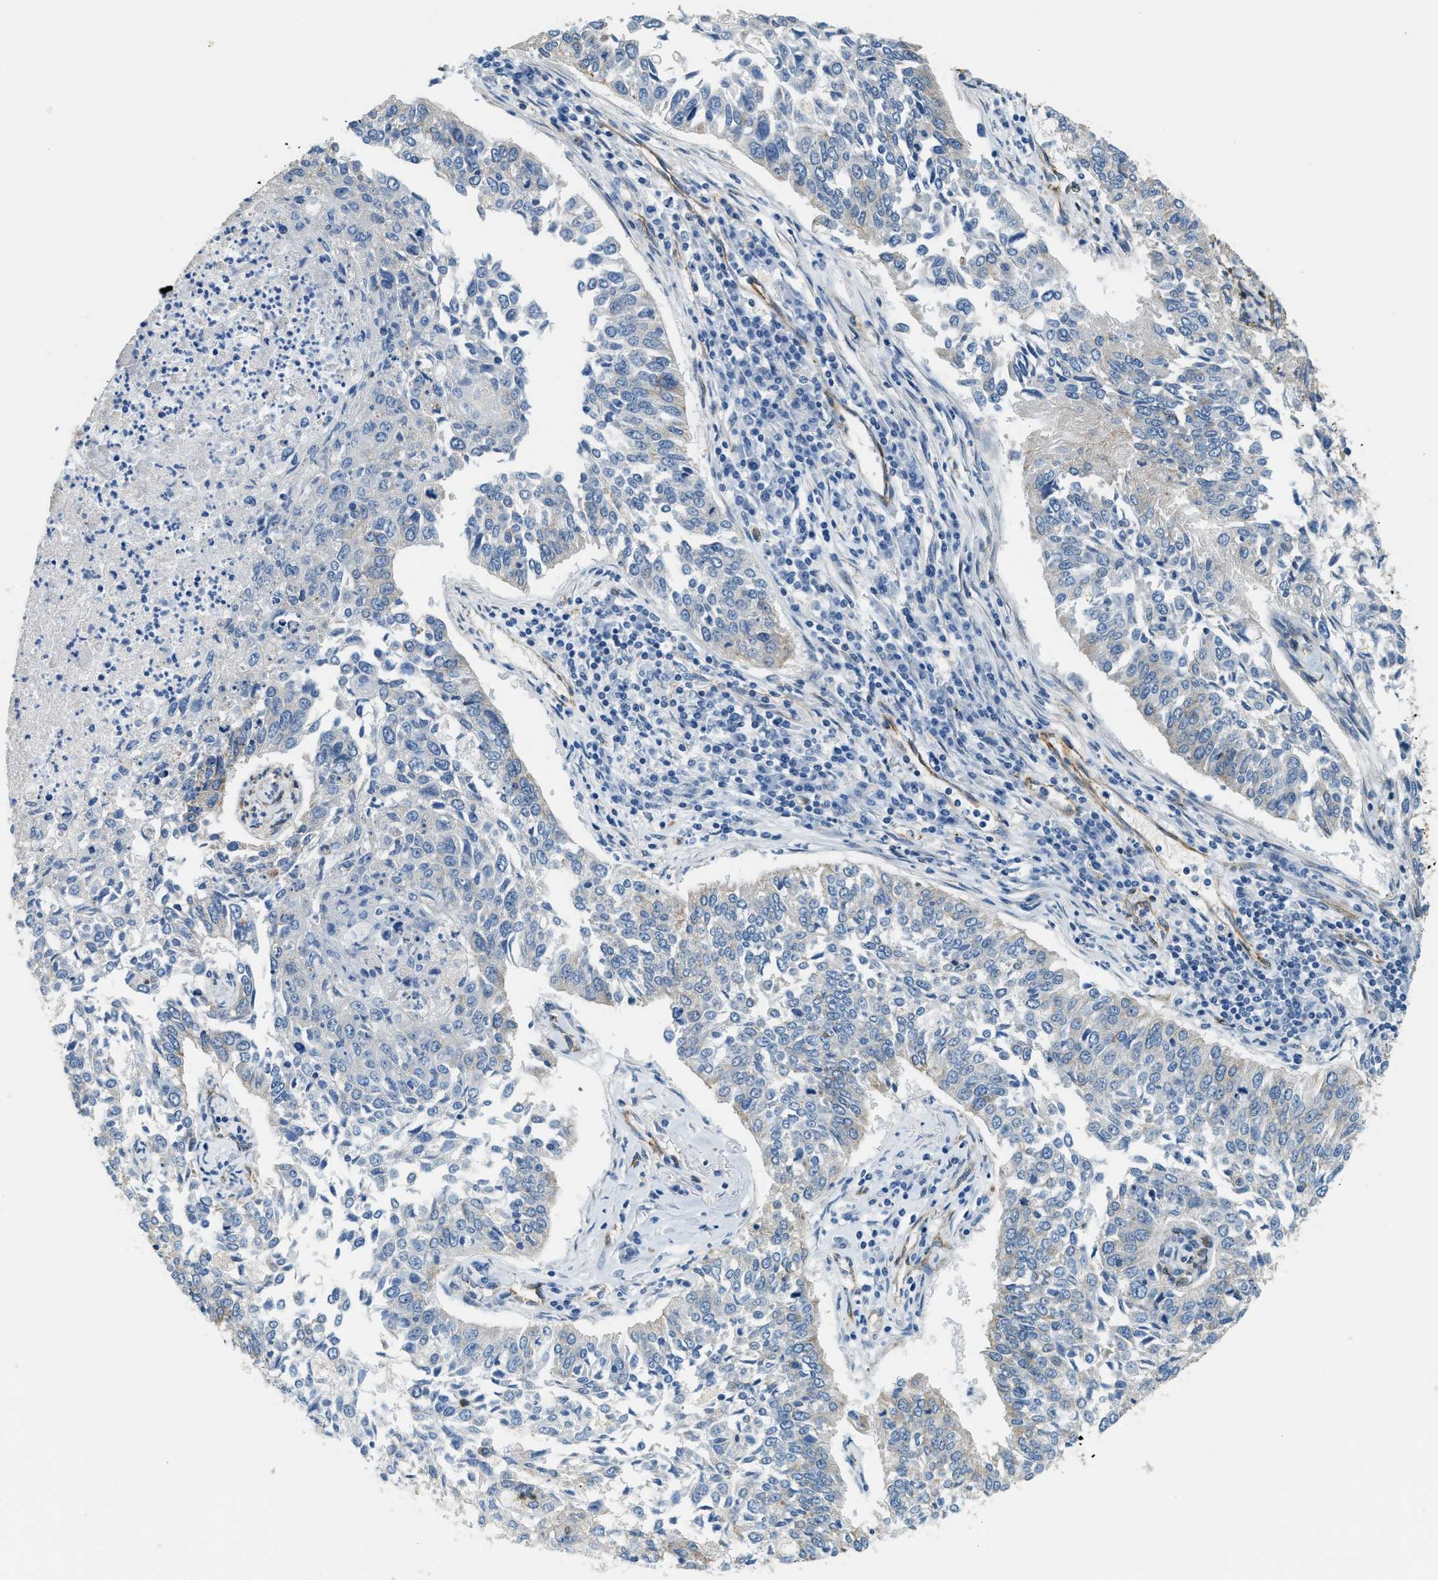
{"staining": {"intensity": "negative", "quantity": "none", "location": "none"}, "tissue": "lung cancer", "cell_type": "Tumor cells", "image_type": "cancer", "snomed": [{"axis": "morphology", "description": "Normal tissue, NOS"}, {"axis": "morphology", "description": "Squamous cell carcinoma, NOS"}, {"axis": "topography", "description": "Cartilage tissue"}, {"axis": "topography", "description": "Bronchus"}, {"axis": "topography", "description": "Lung"}], "caption": "Immunohistochemistry (IHC) photomicrograph of neoplastic tissue: lung cancer stained with DAB (3,3'-diaminobenzidine) demonstrates no significant protein expression in tumor cells.", "gene": "TMEM43", "patient": {"sex": "female", "age": 49}}